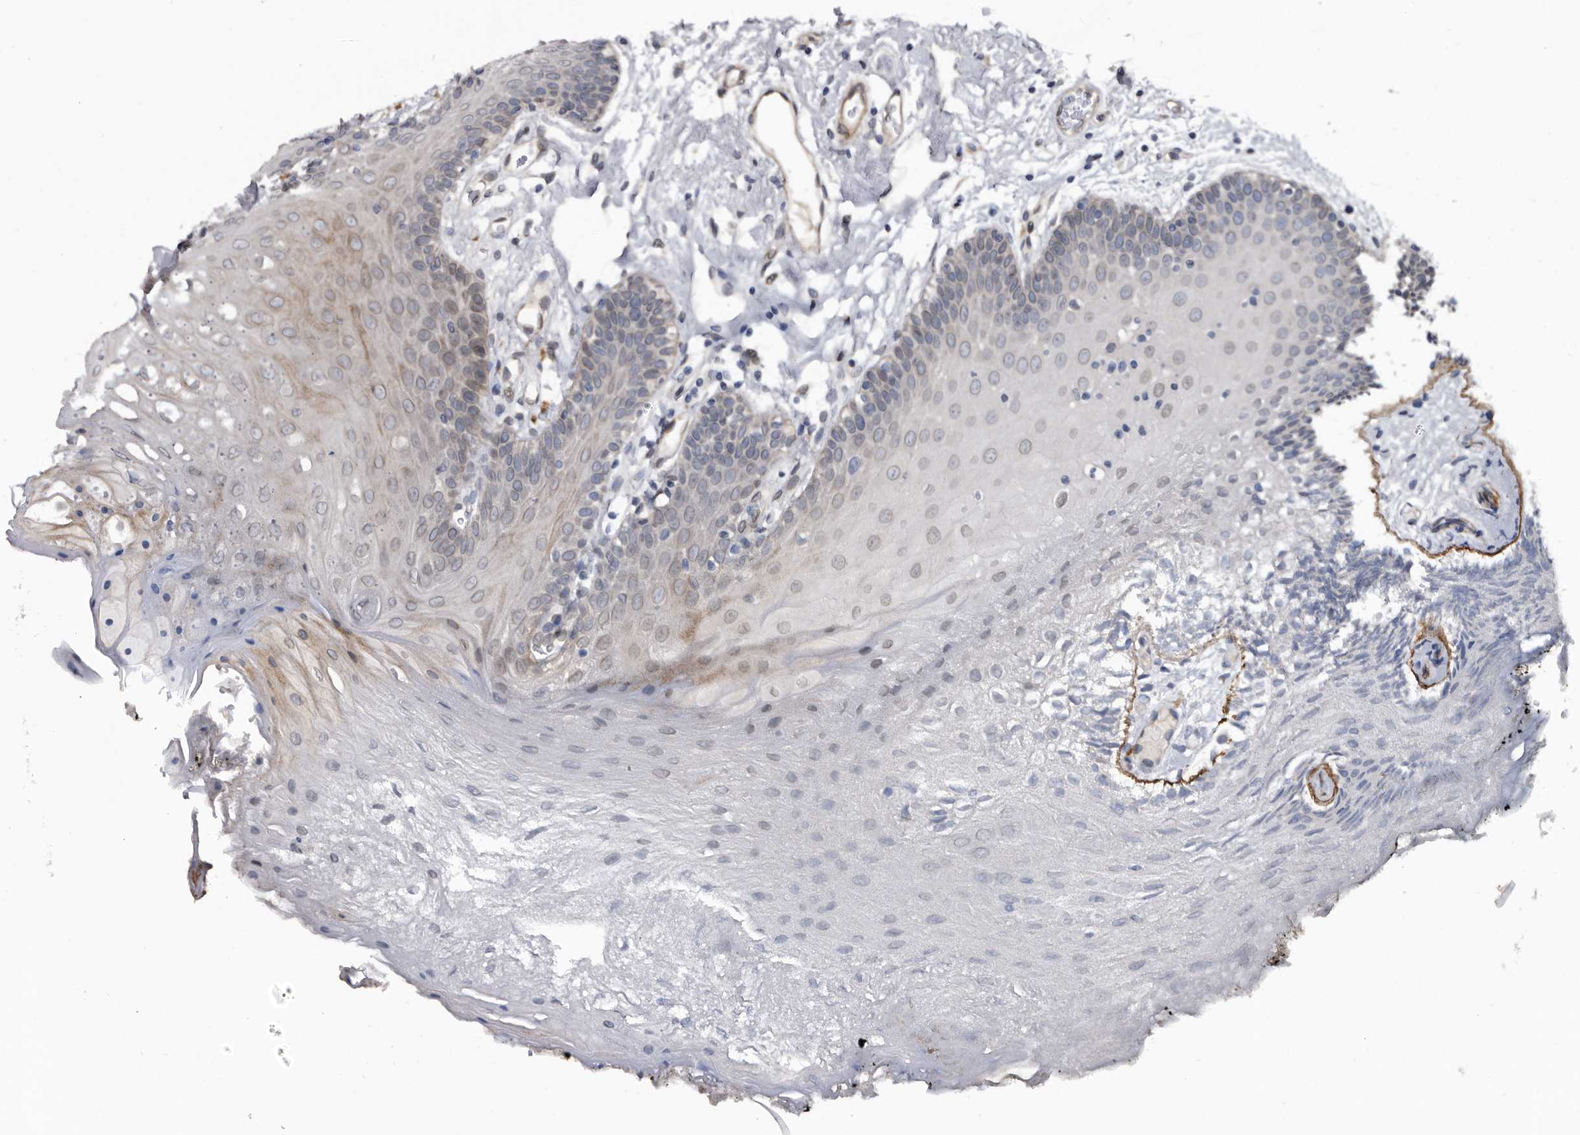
{"staining": {"intensity": "weak", "quantity": "<25%", "location": "cytoplasmic/membranous"}, "tissue": "oral mucosa", "cell_type": "Squamous epithelial cells", "image_type": "normal", "snomed": [{"axis": "morphology", "description": "Normal tissue, NOS"}, {"axis": "morphology", "description": "Squamous cell carcinoma, NOS"}, {"axis": "topography", "description": "Skeletal muscle"}, {"axis": "topography", "description": "Oral tissue"}, {"axis": "topography", "description": "Salivary gland"}, {"axis": "topography", "description": "Head-Neck"}], "caption": "Immunohistochemical staining of unremarkable human oral mucosa exhibits no significant positivity in squamous epithelial cells.", "gene": "PROM1", "patient": {"sex": "male", "age": 54}}